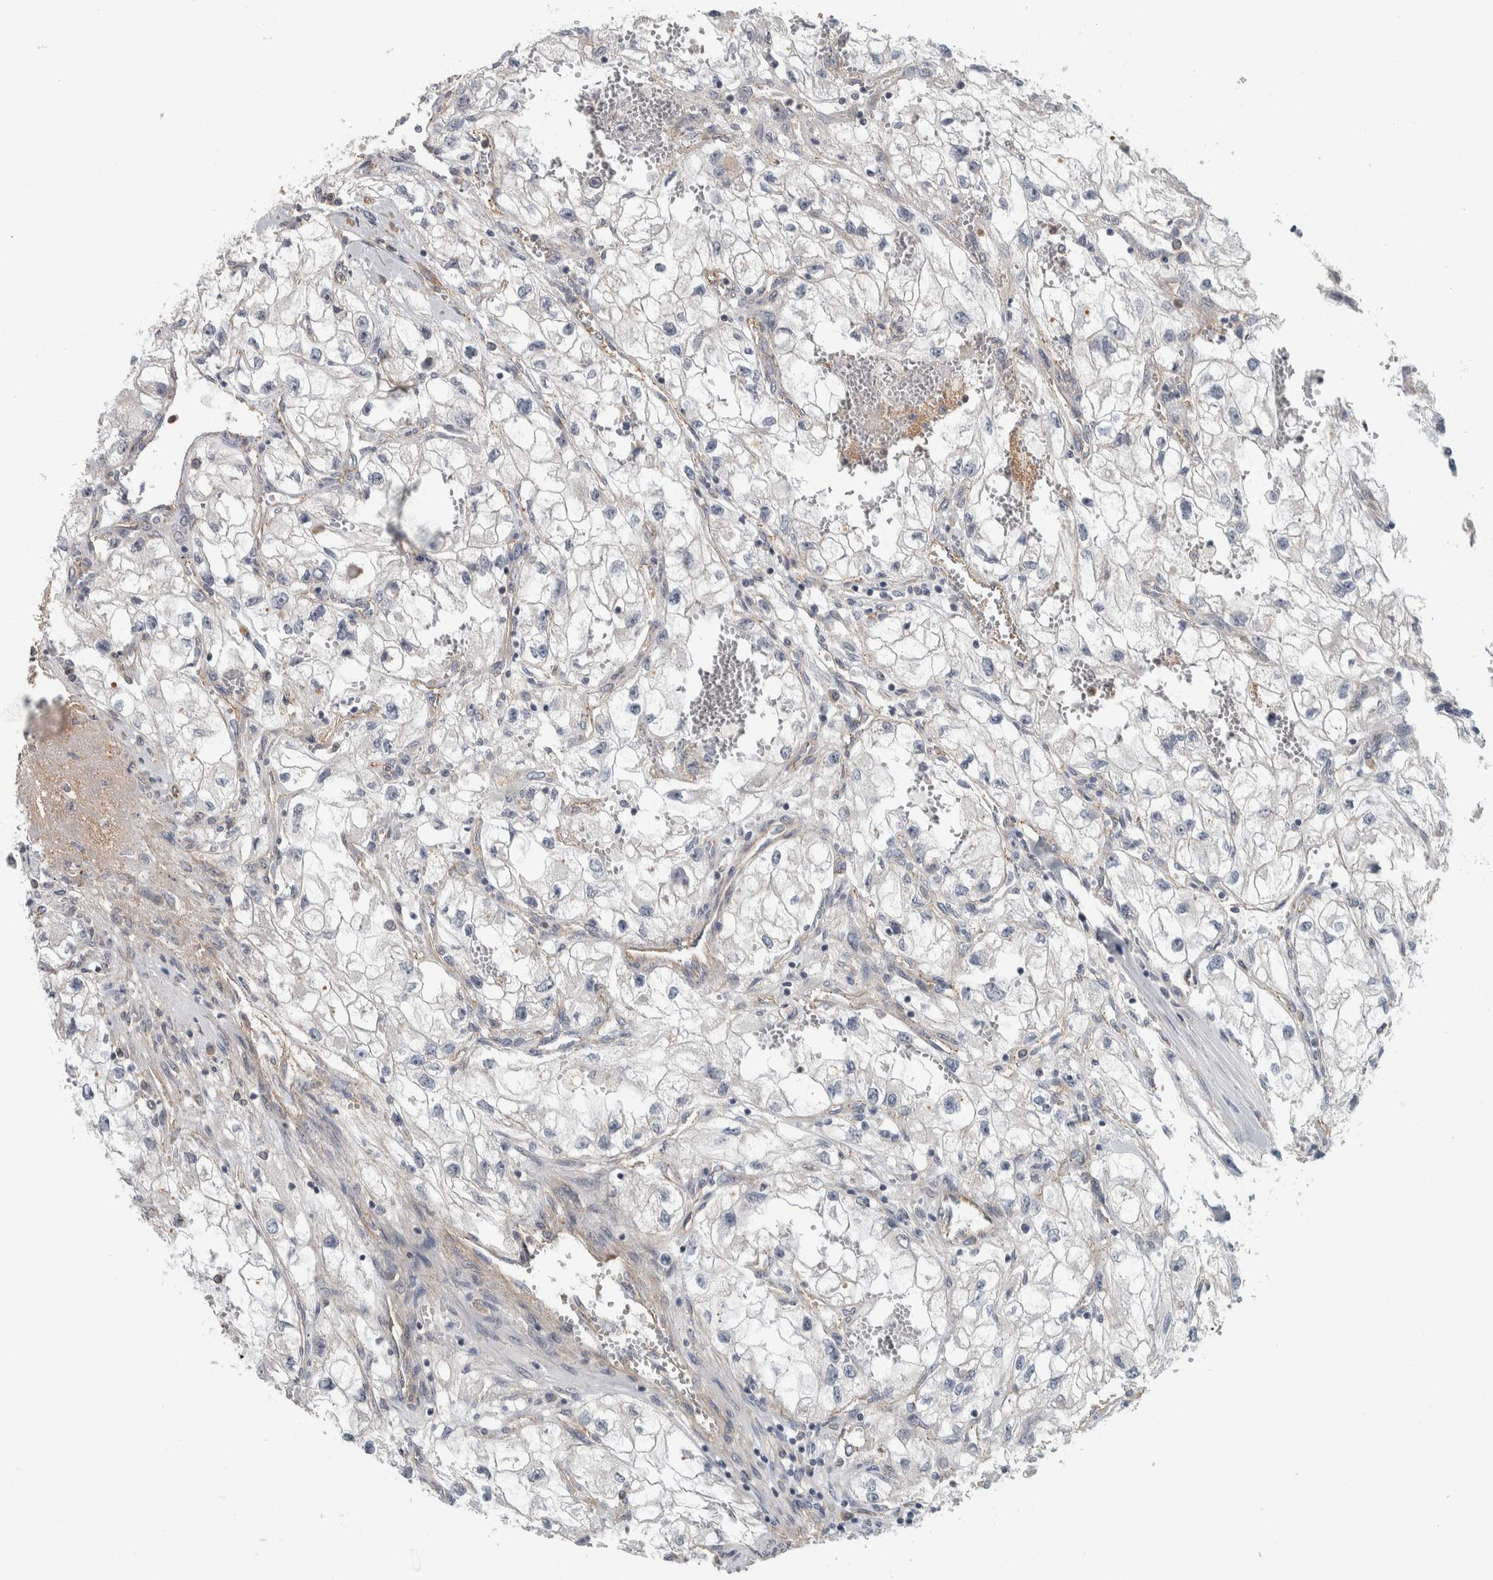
{"staining": {"intensity": "negative", "quantity": "none", "location": "none"}, "tissue": "renal cancer", "cell_type": "Tumor cells", "image_type": "cancer", "snomed": [{"axis": "morphology", "description": "Adenocarcinoma, NOS"}, {"axis": "topography", "description": "Kidney"}], "caption": "A high-resolution image shows immunohistochemistry (IHC) staining of renal cancer (adenocarcinoma), which demonstrates no significant expression in tumor cells.", "gene": "KCNJ3", "patient": {"sex": "female", "age": 70}}